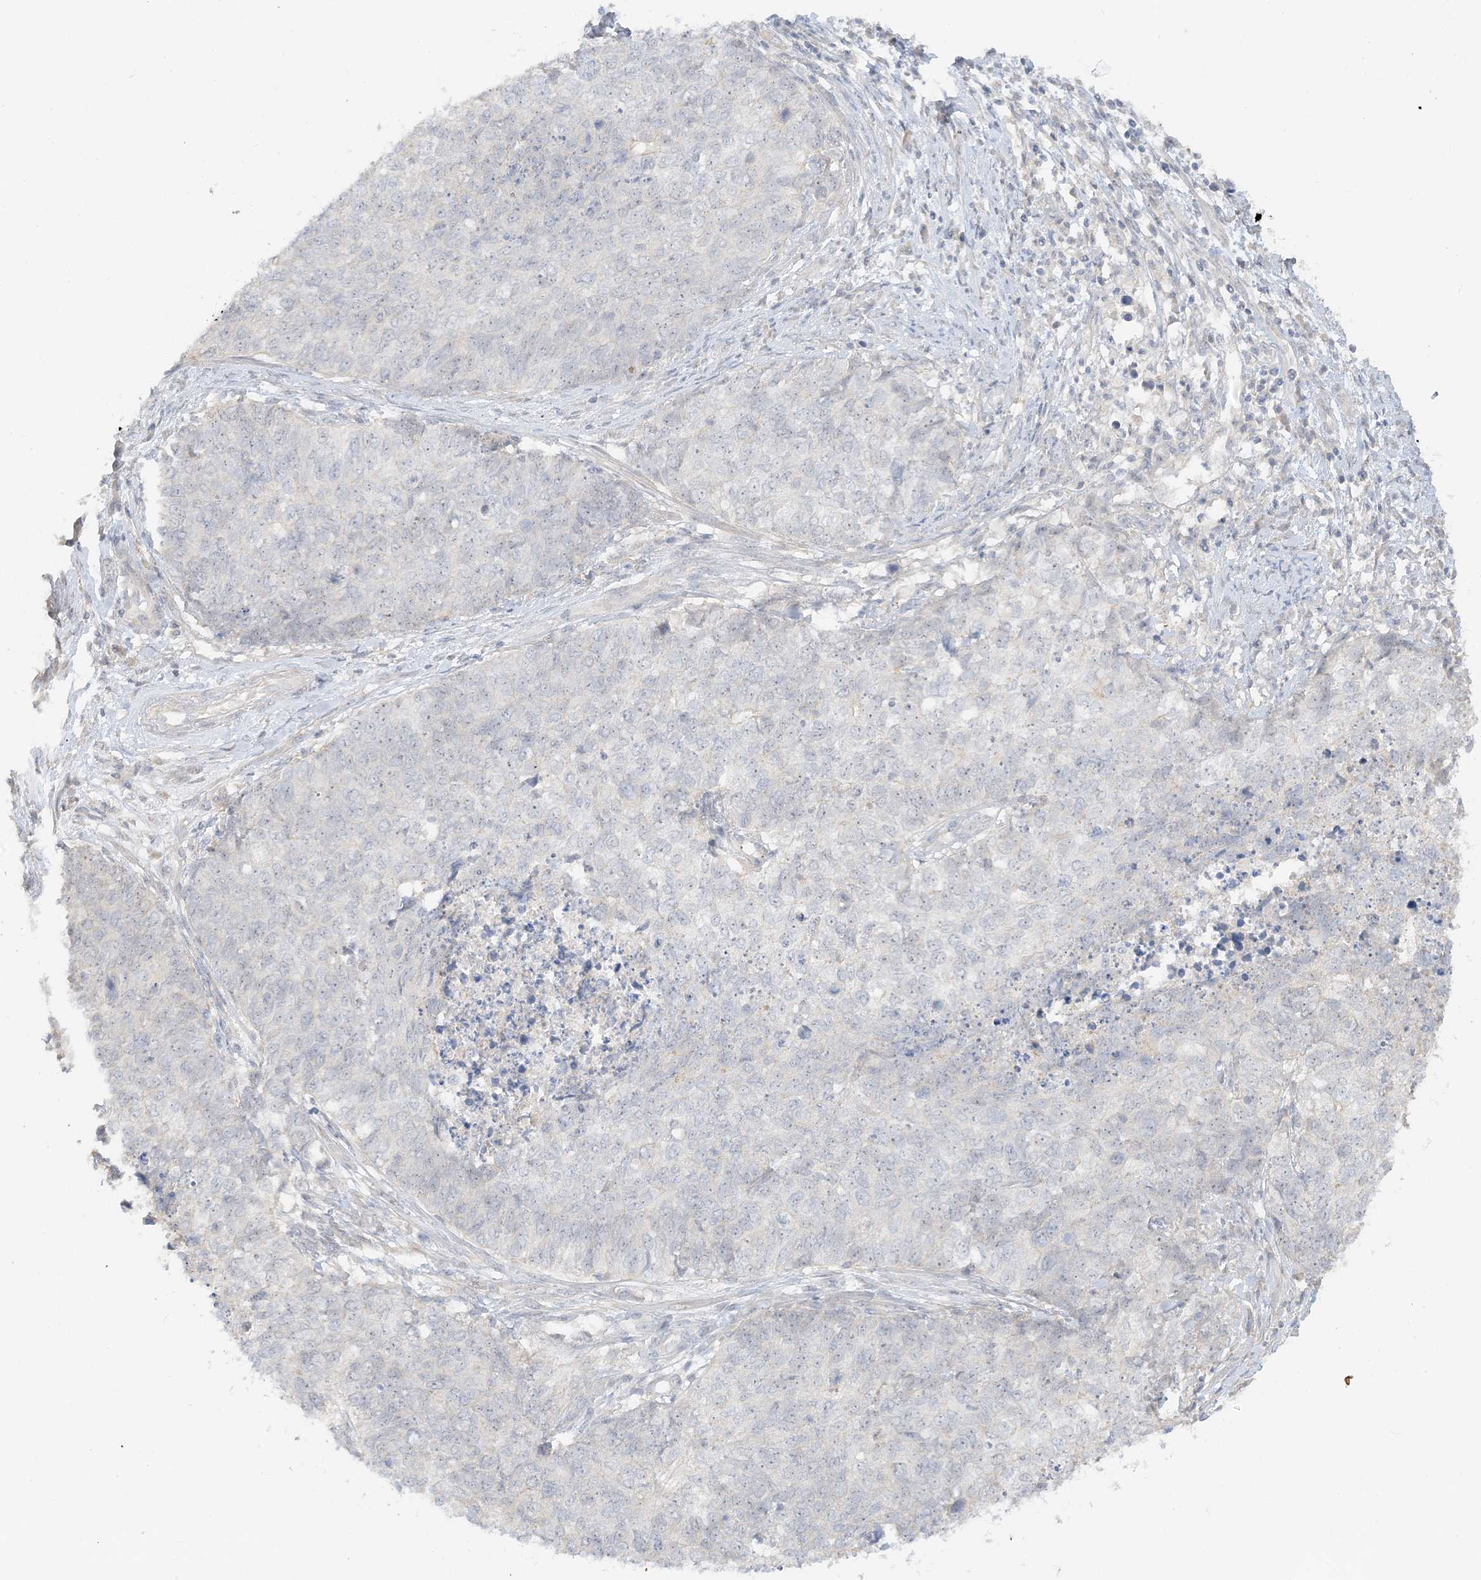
{"staining": {"intensity": "weak", "quantity": "<25%", "location": "nuclear"}, "tissue": "cervical cancer", "cell_type": "Tumor cells", "image_type": "cancer", "snomed": [{"axis": "morphology", "description": "Squamous cell carcinoma, NOS"}, {"axis": "topography", "description": "Cervix"}], "caption": "Cervical cancer was stained to show a protein in brown. There is no significant staining in tumor cells.", "gene": "ETAA1", "patient": {"sex": "female", "age": 63}}